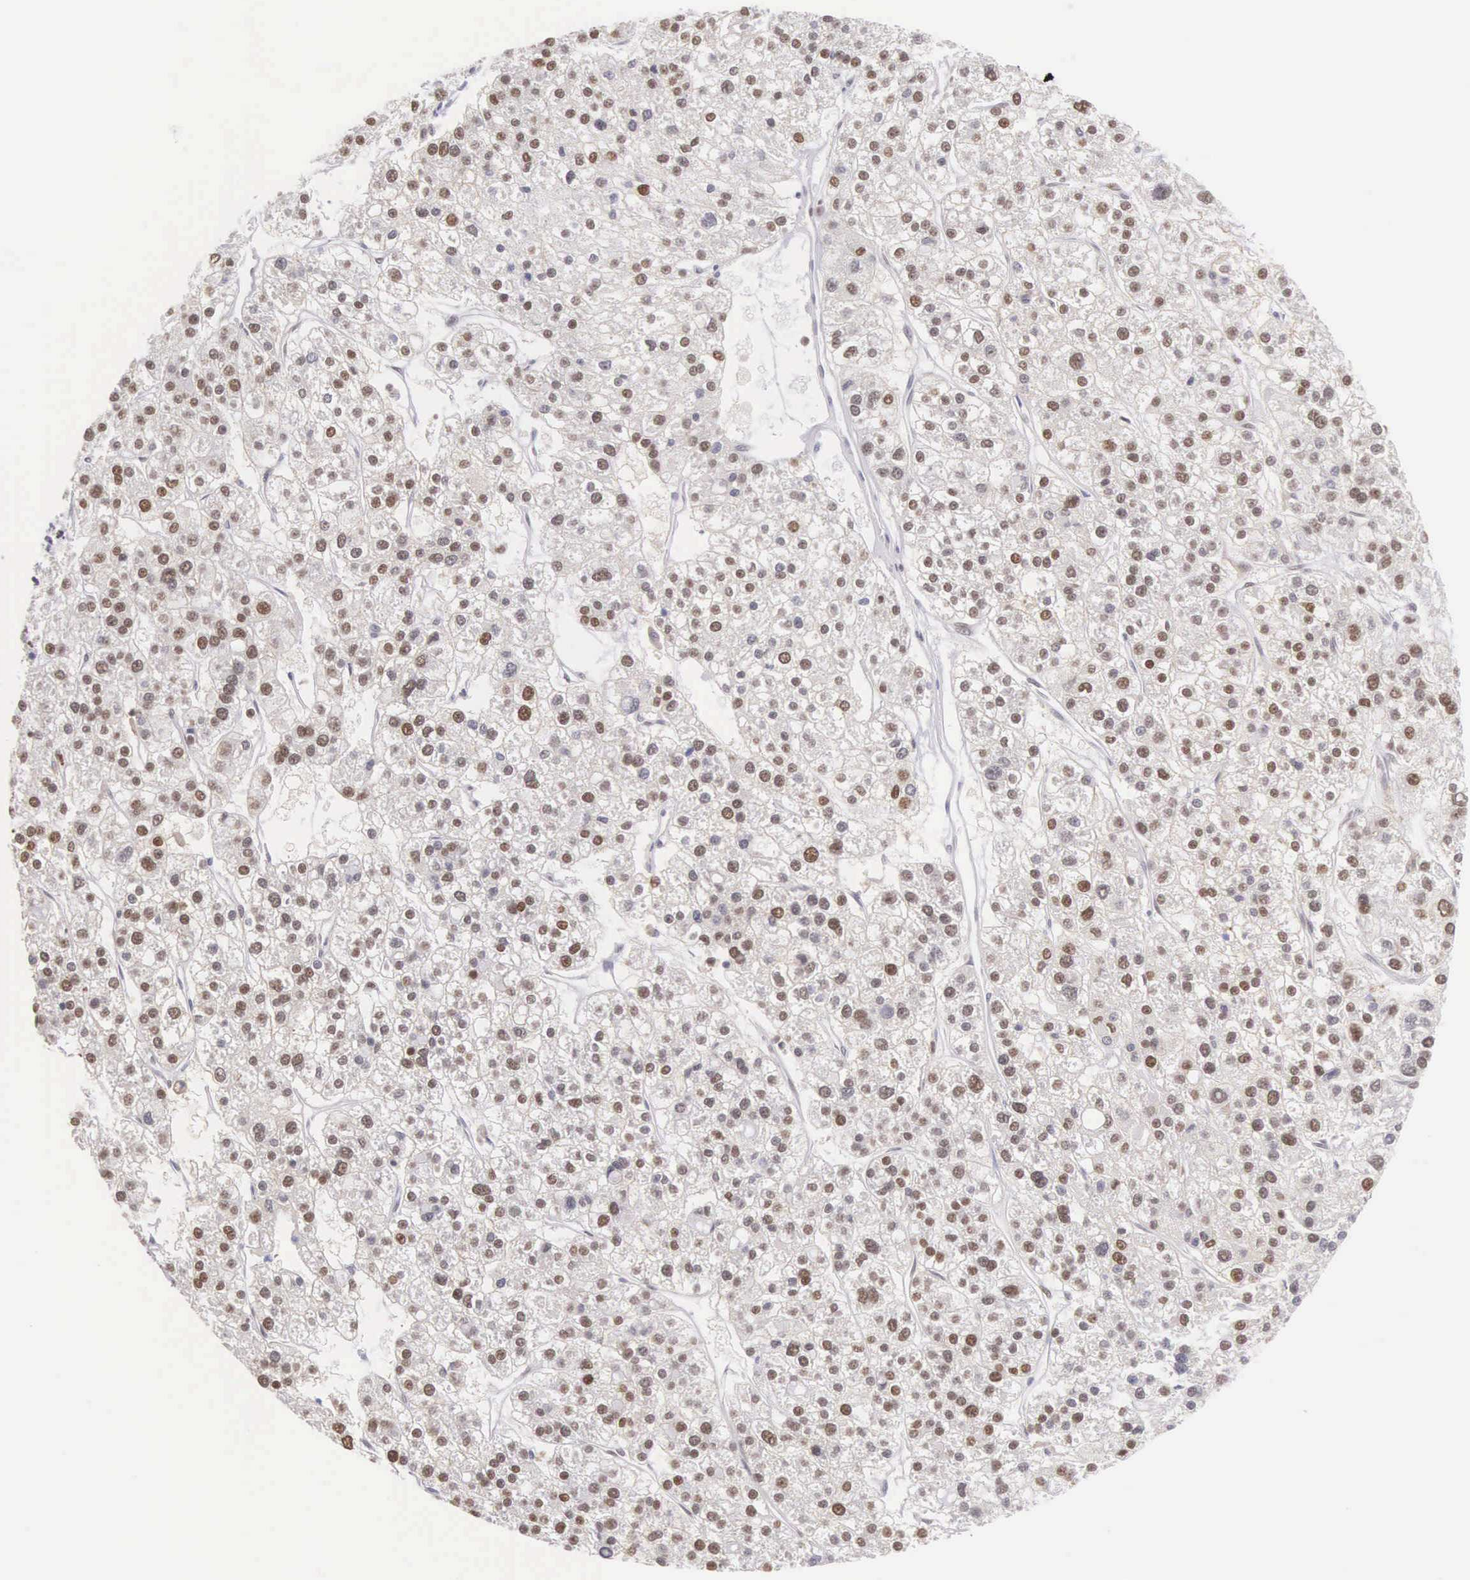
{"staining": {"intensity": "moderate", "quantity": "25%-75%", "location": "nuclear"}, "tissue": "liver cancer", "cell_type": "Tumor cells", "image_type": "cancer", "snomed": [{"axis": "morphology", "description": "Carcinoma, Hepatocellular, NOS"}, {"axis": "topography", "description": "Liver"}], "caption": "Liver cancer stained with a protein marker reveals moderate staining in tumor cells.", "gene": "VRK1", "patient": {"sex": "female", "age": 85}}